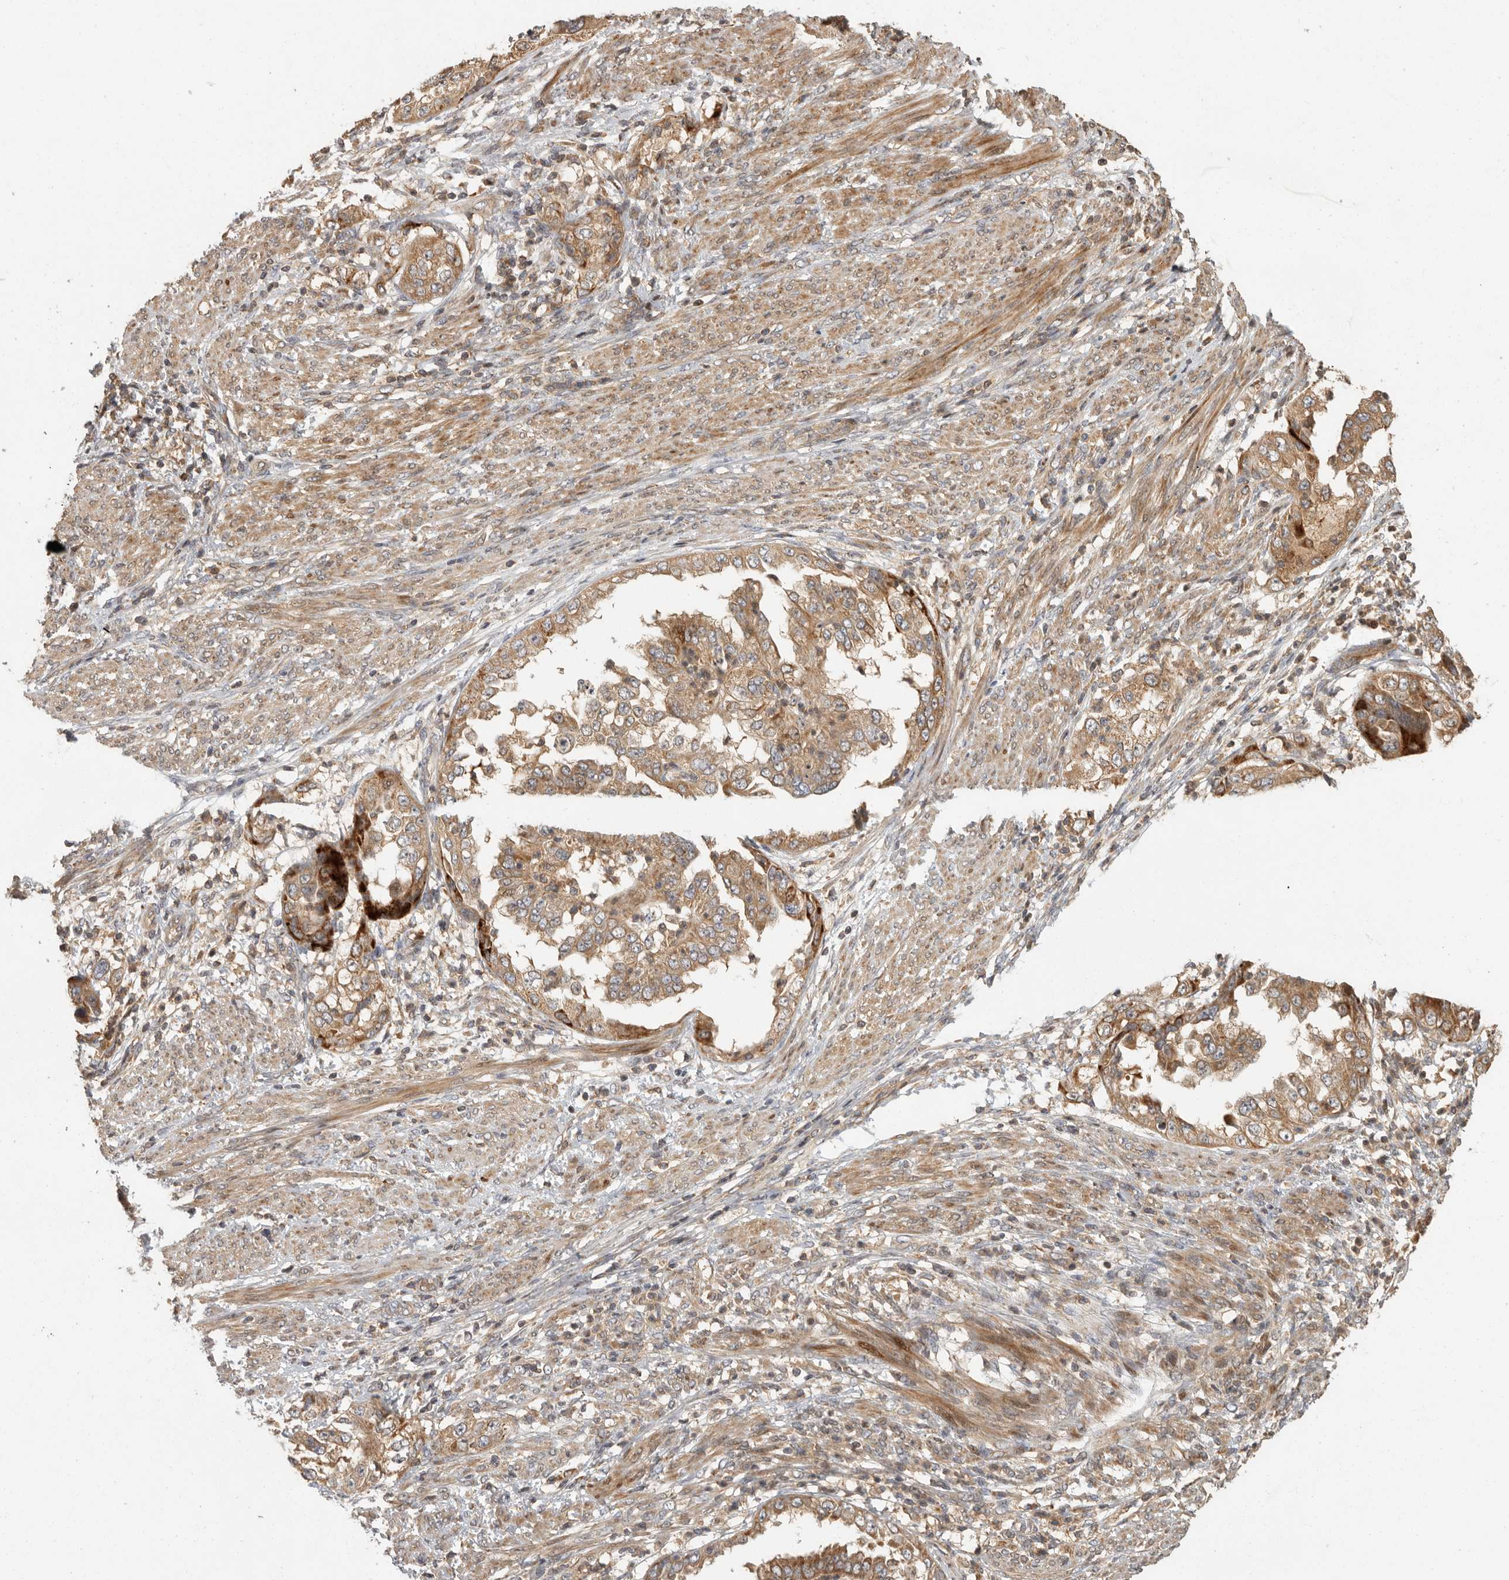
{"staining": {"intensity": "moderate", "quantity": ">75%", "location": "cytoplasmic/membranous"}, "tissue": "endometrial cancer", "cell_type": "Tumor cells", "image_type": "cancer", "snomed": [{"axis": "morphology", "description": "Adenocarcinoma, NOS"}, {"axis": "topography", "description": "Endometrium"}], "caption": "Immunohistochemical staining of endometrial adenocarcinoma reveals medium levels of moderate cytoplasmic/membranous protein positivity in about >75% of tumor cells.", "gene": "SWT1", "patient": {"sex": "female", "age": 85}}